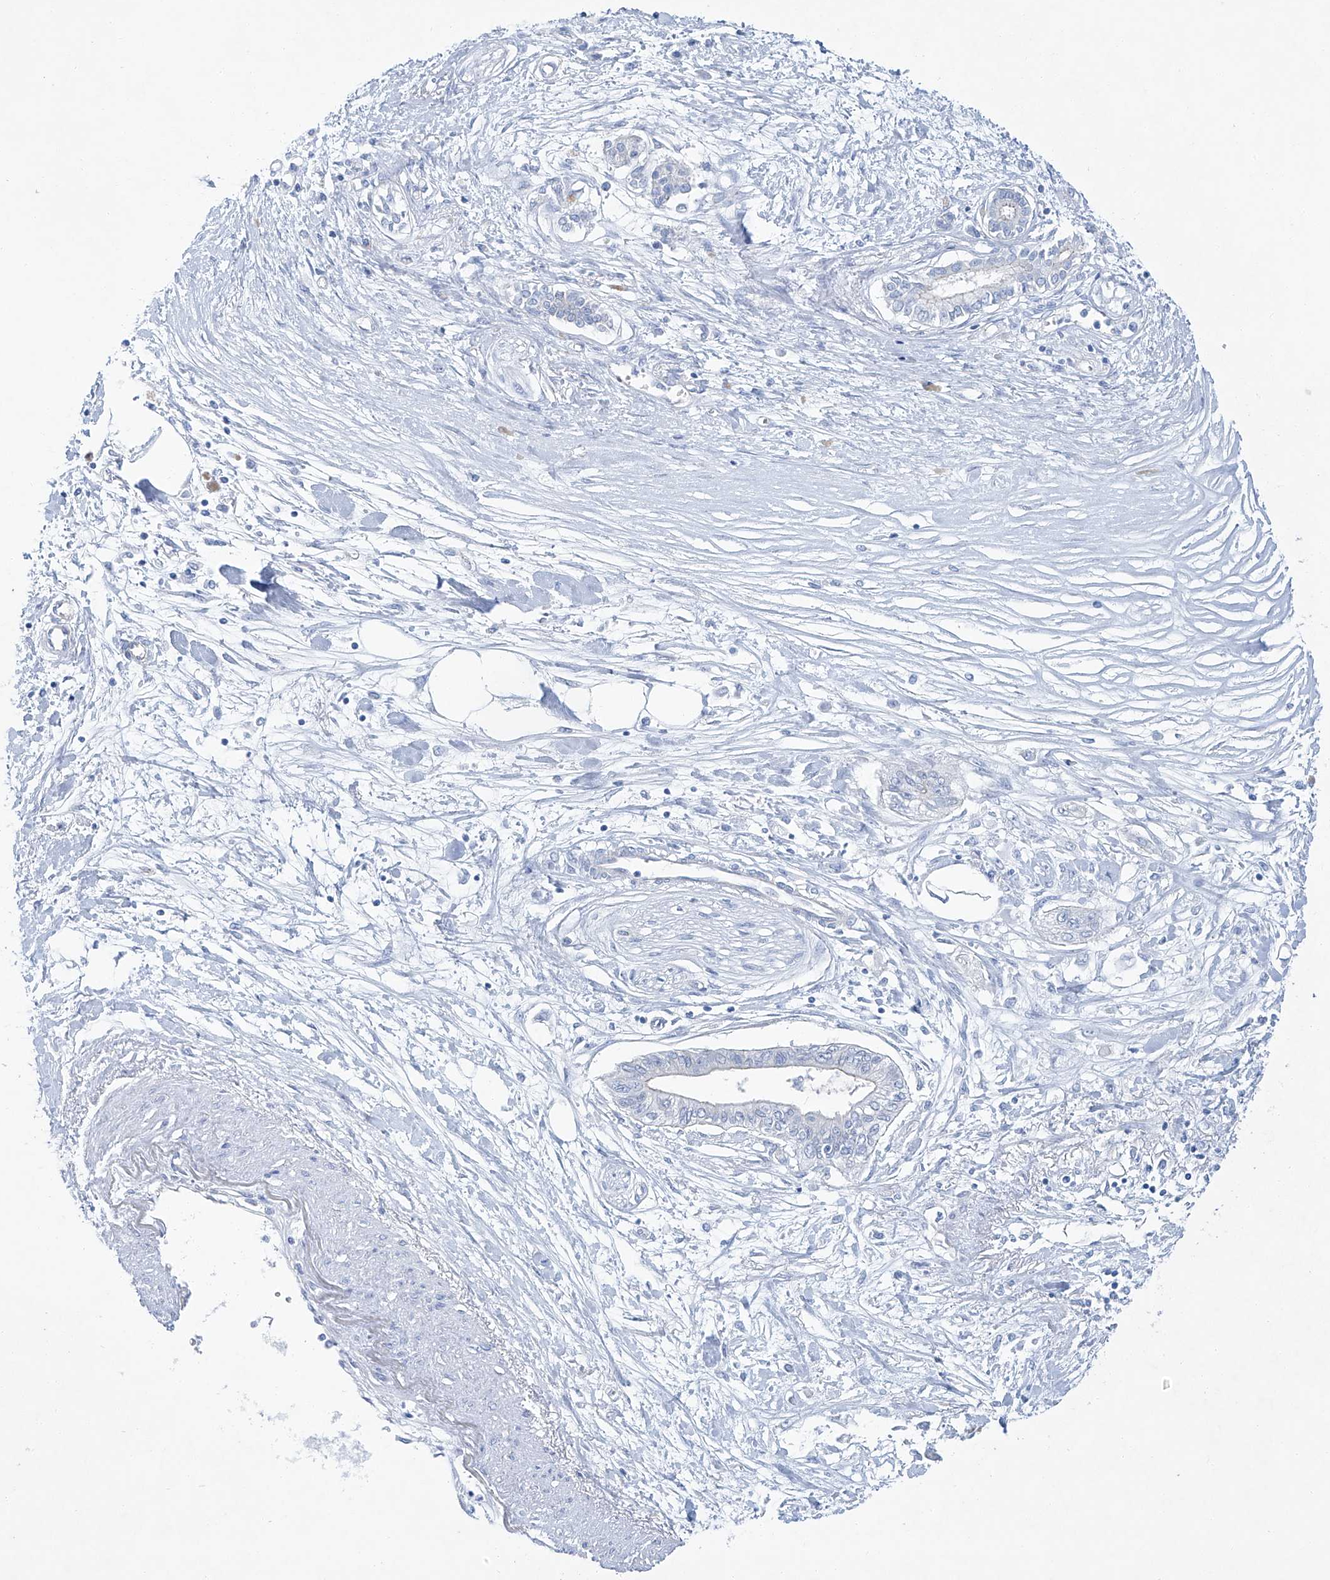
{"staining": {"intensity": "weak", "quantity": "<25%", "location": "cytoplasmic/membranous"}, "tissue": "pancreatic cancer", "cell_type": "Tumor cells", "image_type": "cancer", "snomed": [{"axis": "morphology", "description": "Adenocarcinoma, NOS"}, {"axis": "topography", "description": "Pancreas"}], "caption": "The micrograph reveals no staining of tumor cells in pancreatic cancer.", "gene": "MAGI1", "patient": {"sex": "female", "age": 77}}